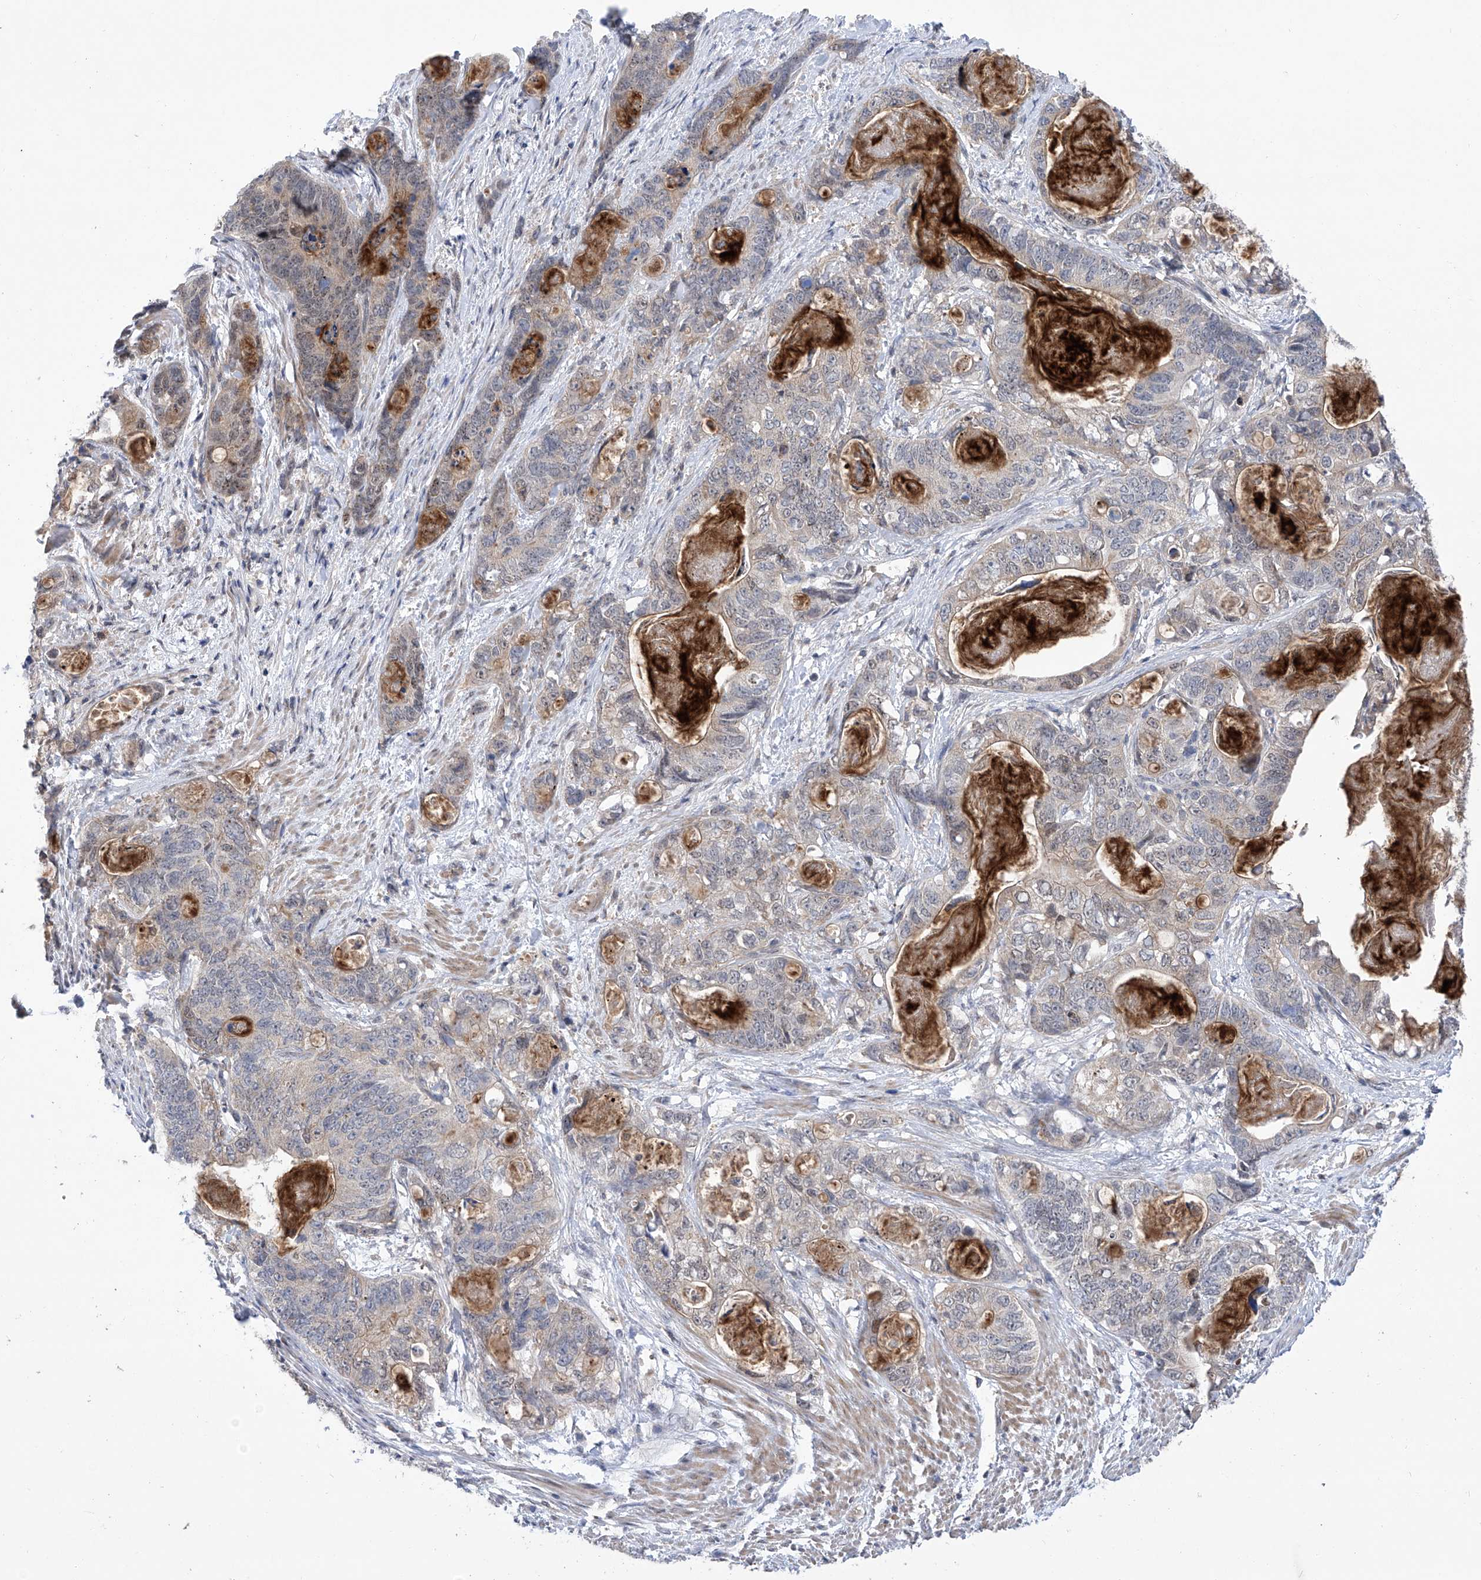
{"staining": {"intensity": "weak", "quantity": "<25%", "location": "cytoplasmic/membranous"}, "tissue": "stomach cancer", "cell_type": "Tumor cells", "image_type": "cancer", "snomed": [{"axis": "morphology", "description": "Normal tissue, NOS"}, {"axis": "morphology", "description": "Adenocarcinoma, NOS"}, {"axis": "topography", "description": "Stomach"}], "caption": "A high-resolution micrograph shows IHC staining of stomach cancer, which reveals no significant positivity in tumor cells.", "gene": "KIFC2", "patient": {"sex": "female", "age": 89}}